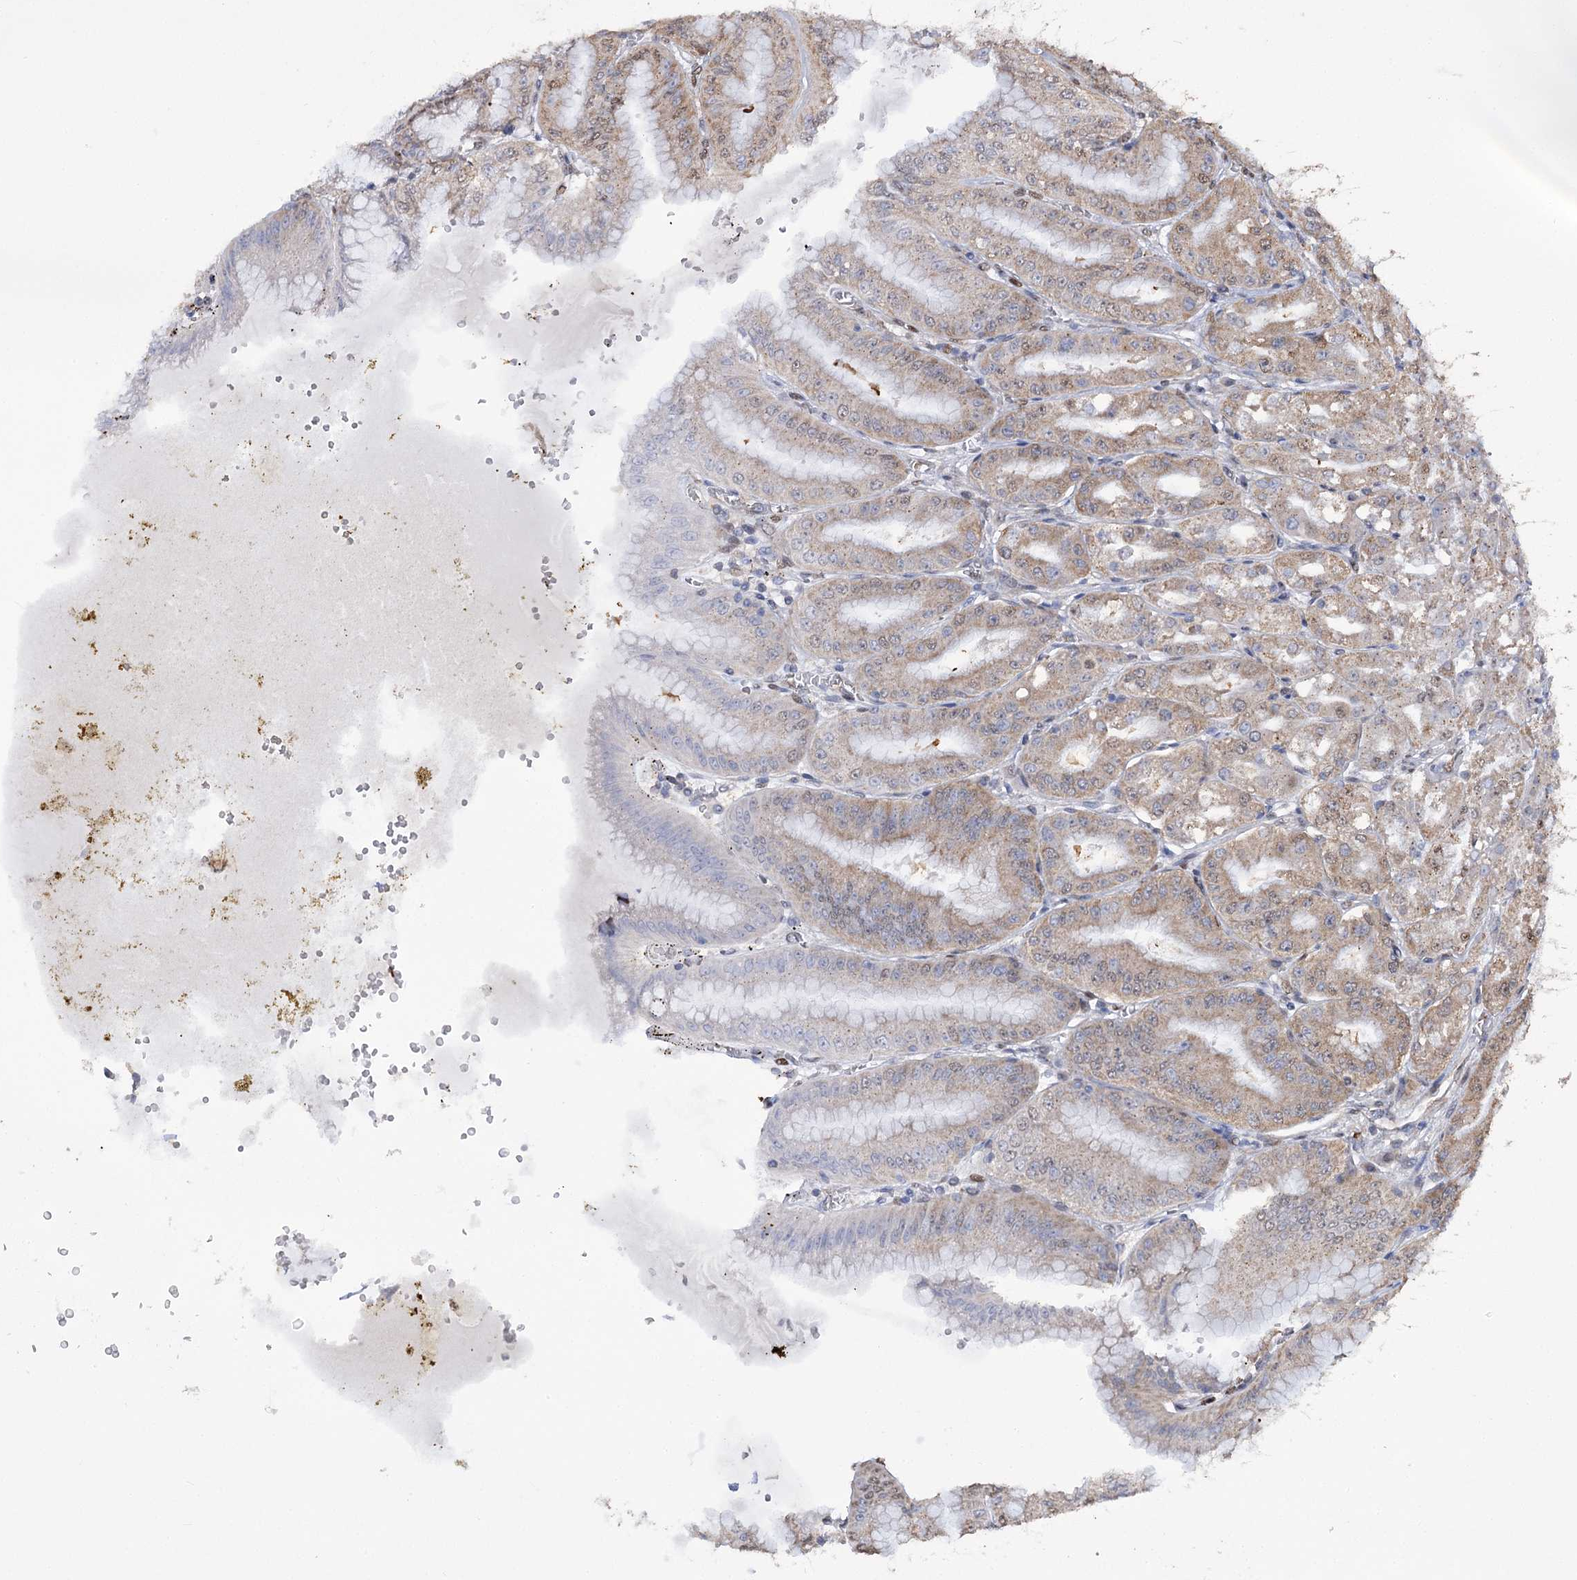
{"staining": {"intensity": "moderate", "quantity": ">75%", "location": "cytoplasmic/membranous"}, "tissue": "stomach", "cell_type": "Glandular cells", "image_type": "normal", "snomed": [{"axis": "morphology", "description": "Normal tissue, NOS"}, {"axis": "topography", "description": "Stomach, upper"}, {"axis": "topography", "description": "Stomach, lower"}], "caption": "Immunohistochemistry (DAB) staining of normal stomach exhibits moderate cytoplasmic/membranous protein positivity in approximately >75% of glandular cells.", "gene": "NFU1", "patient": {"sex": "male", "age": 71}}